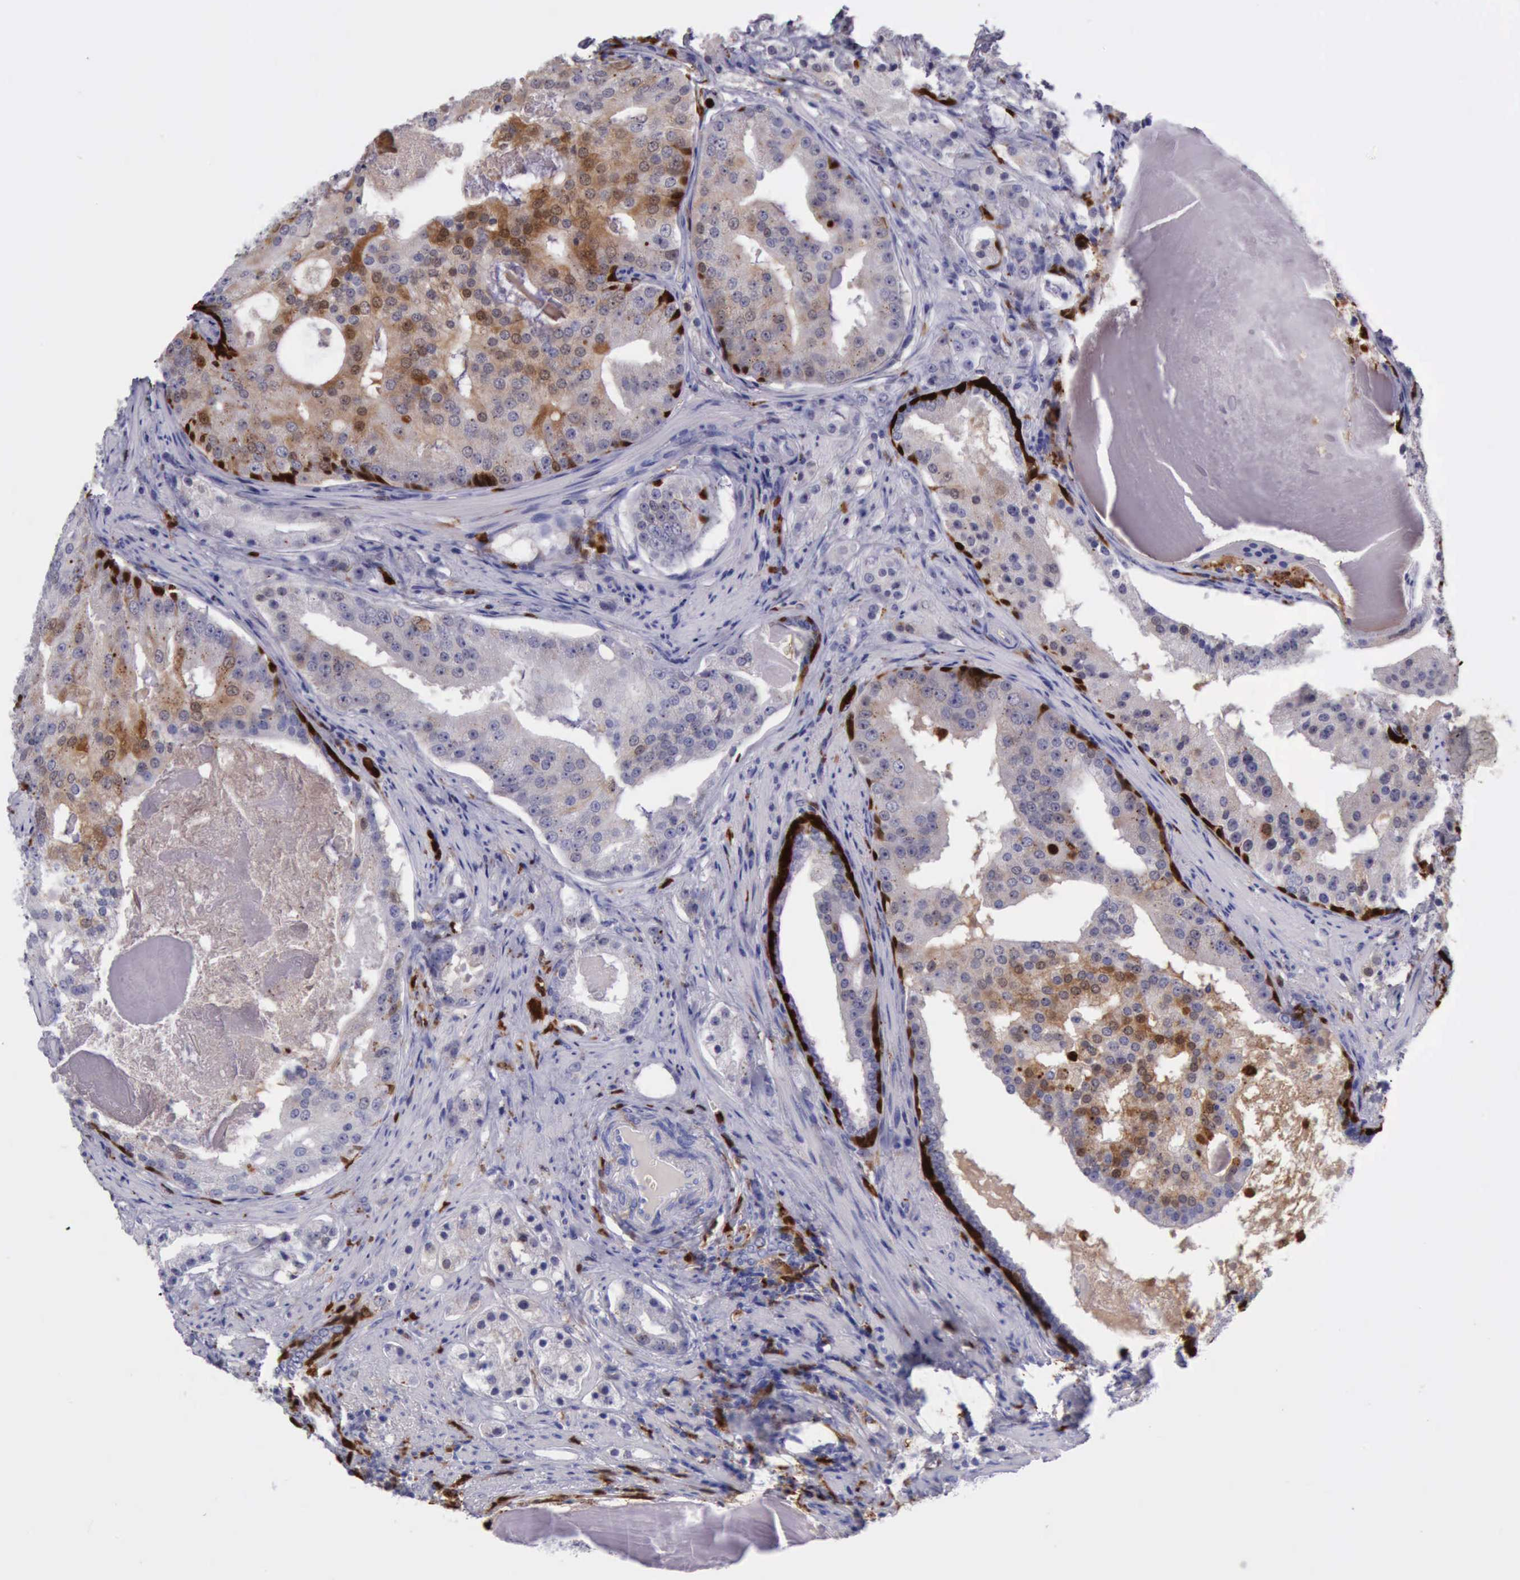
{"staining": {"intensity": "negative", "quantity": "none", "location": "none"}, "tissue": "prostate cancer", "cell_type": "Tumor cells", "image_type": "cancer", "snomed": [{"axis": "morphology", "description": "Adenocarcinoma, High grade"}, {"axis": "topography", "description": "Prostate"}], "caption": "Tumor cells are negative for brown protein staining in high-grade adenocarcinoma (prostate).", "gene": "CSTA", "patient": {"sex": "male", "age": 68}}